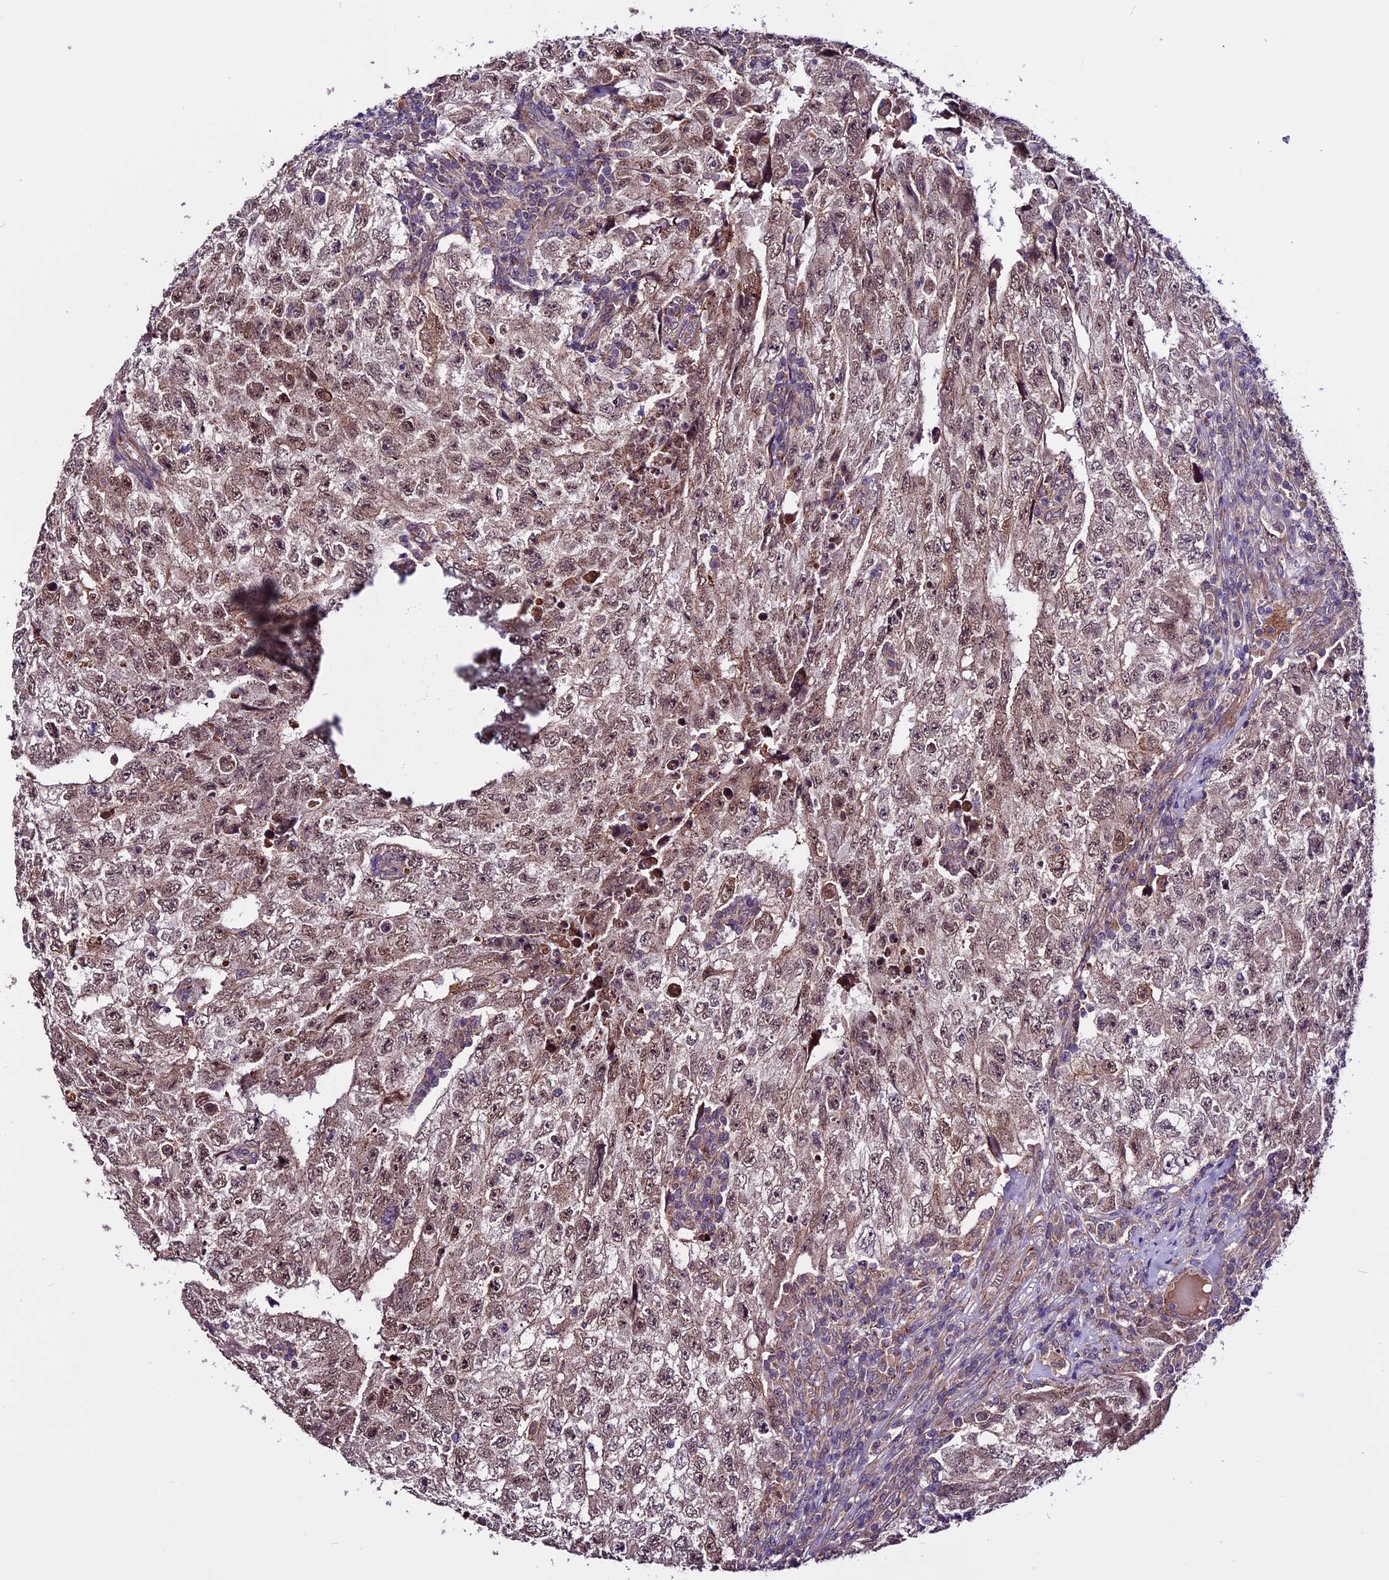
{"staining": {"intensity": "moderate", "quantity": ">75%", "location": "cytoplasmic/membranous,nuclear"}, "tissue": "testis cancer", "cell_type": "Tumor cells", "image_type": "cancer", "snomed": [{"axis": "morphology", "description": "Carcinoma, Embryonal, NOS"}, {"axis": "topography", "description": "Testis"}], "caption": "The micrograph shows immunohistochemical staining of embryonal carcinoma (testis). There is moderate cytoplasmic/membranous and nuclear staining is seen in approximately >75% of tumor cells. Ihc stains the protein in brown and the nuclei are stained blue.", "gene": "RINL", "patient": {"sex": "male", "age": 17}}